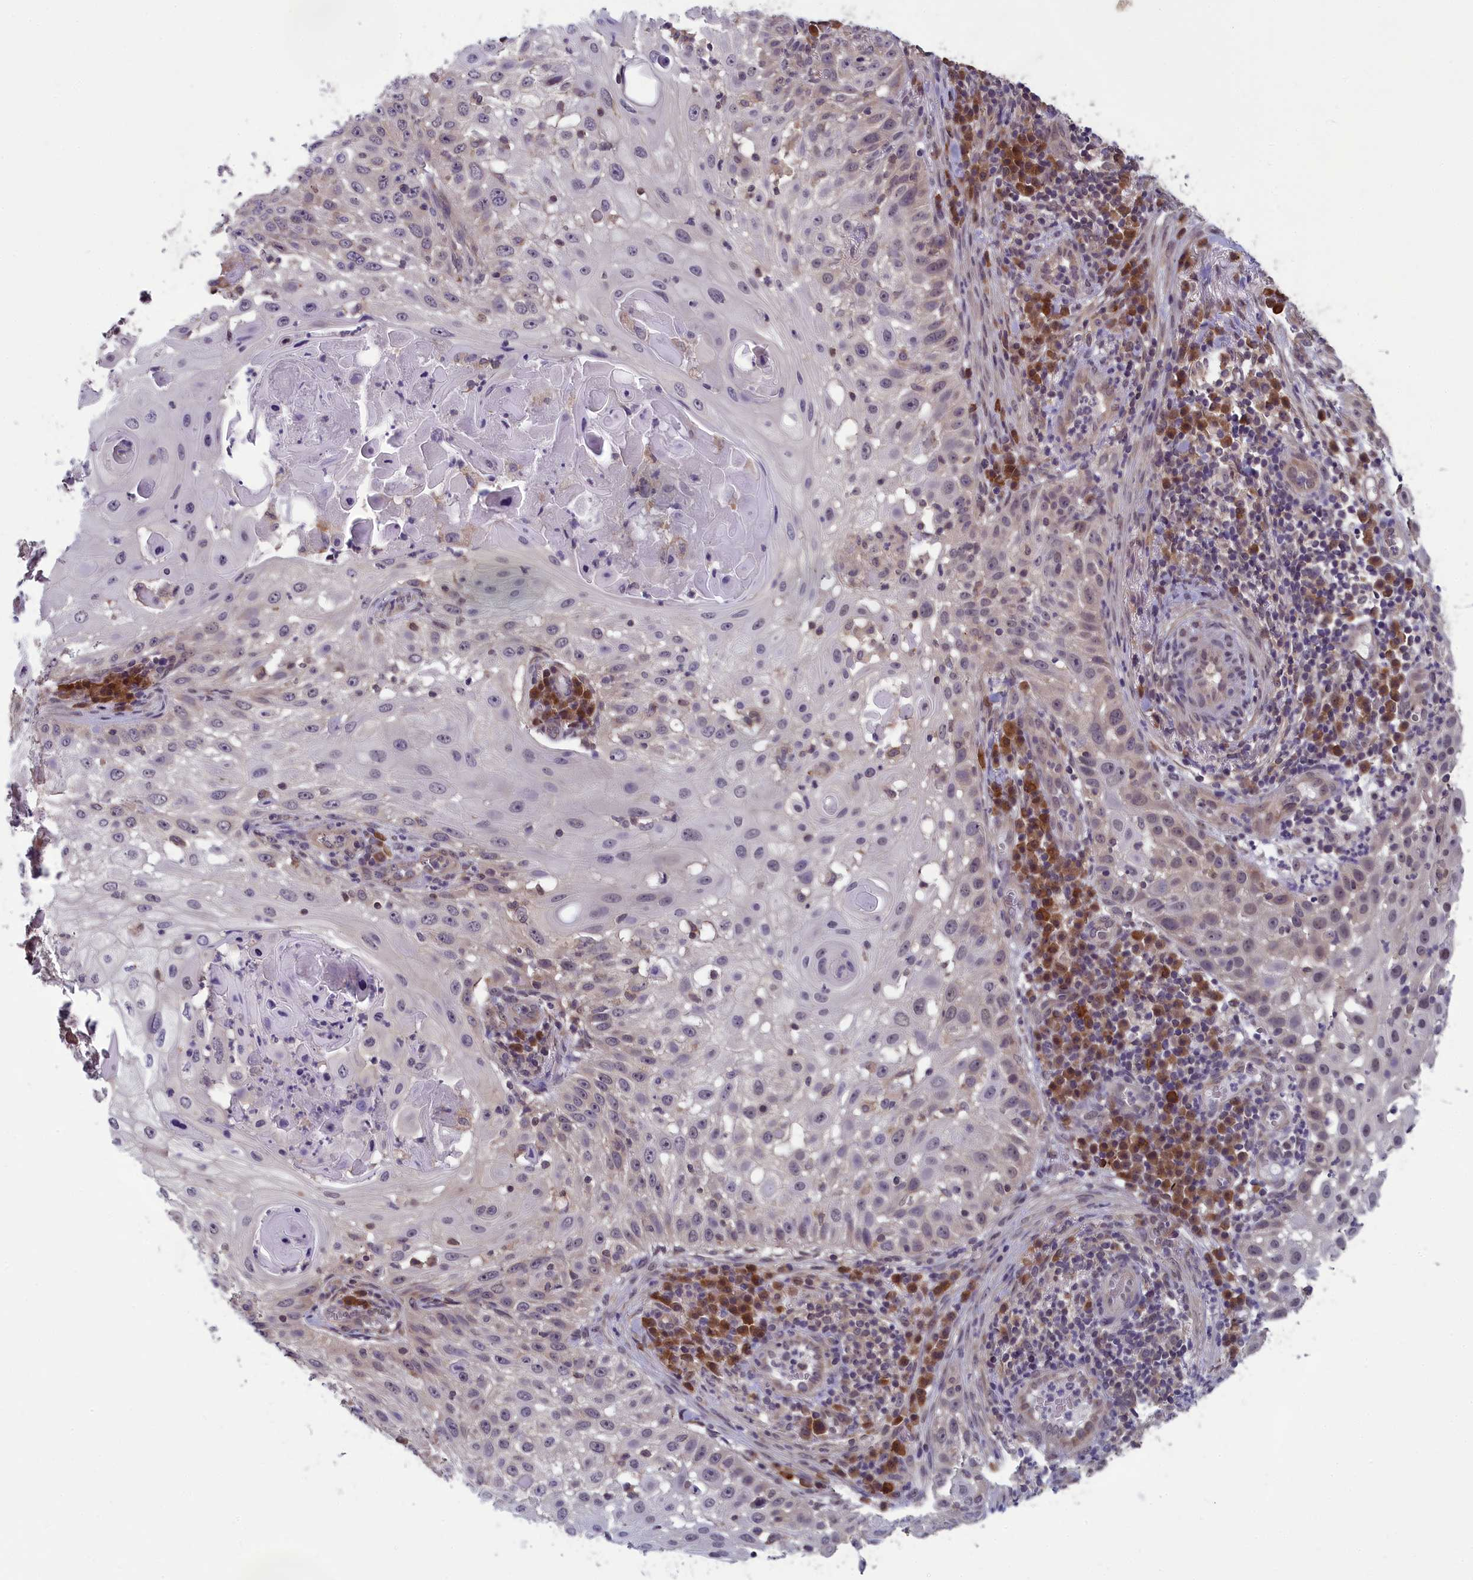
{"staining": {"intensity": "negative", "quantity": "none", "location": "none"}, "tissue": "skin cancer", "cell_type": "Tumor cells", "image_type": "cancer", "snomed": [{"axis": "morphology", "description": "Squamous cell carcinoma, NOS"}, {"axis": "topography", "description": "Skin"}], "caption": "Immunohistochemistry (IHC) micrograph of human skin cancer (squamous cell carcinoma) stained for a protein (brown), which shows no positivity in tumor cells. Brightfield microscopy of IHC stained with DAB (brown) and hematoxylin (blue), captured at high magnification.", "gene": "MRI1", "patient": {"sex": "female", "age": 44}}